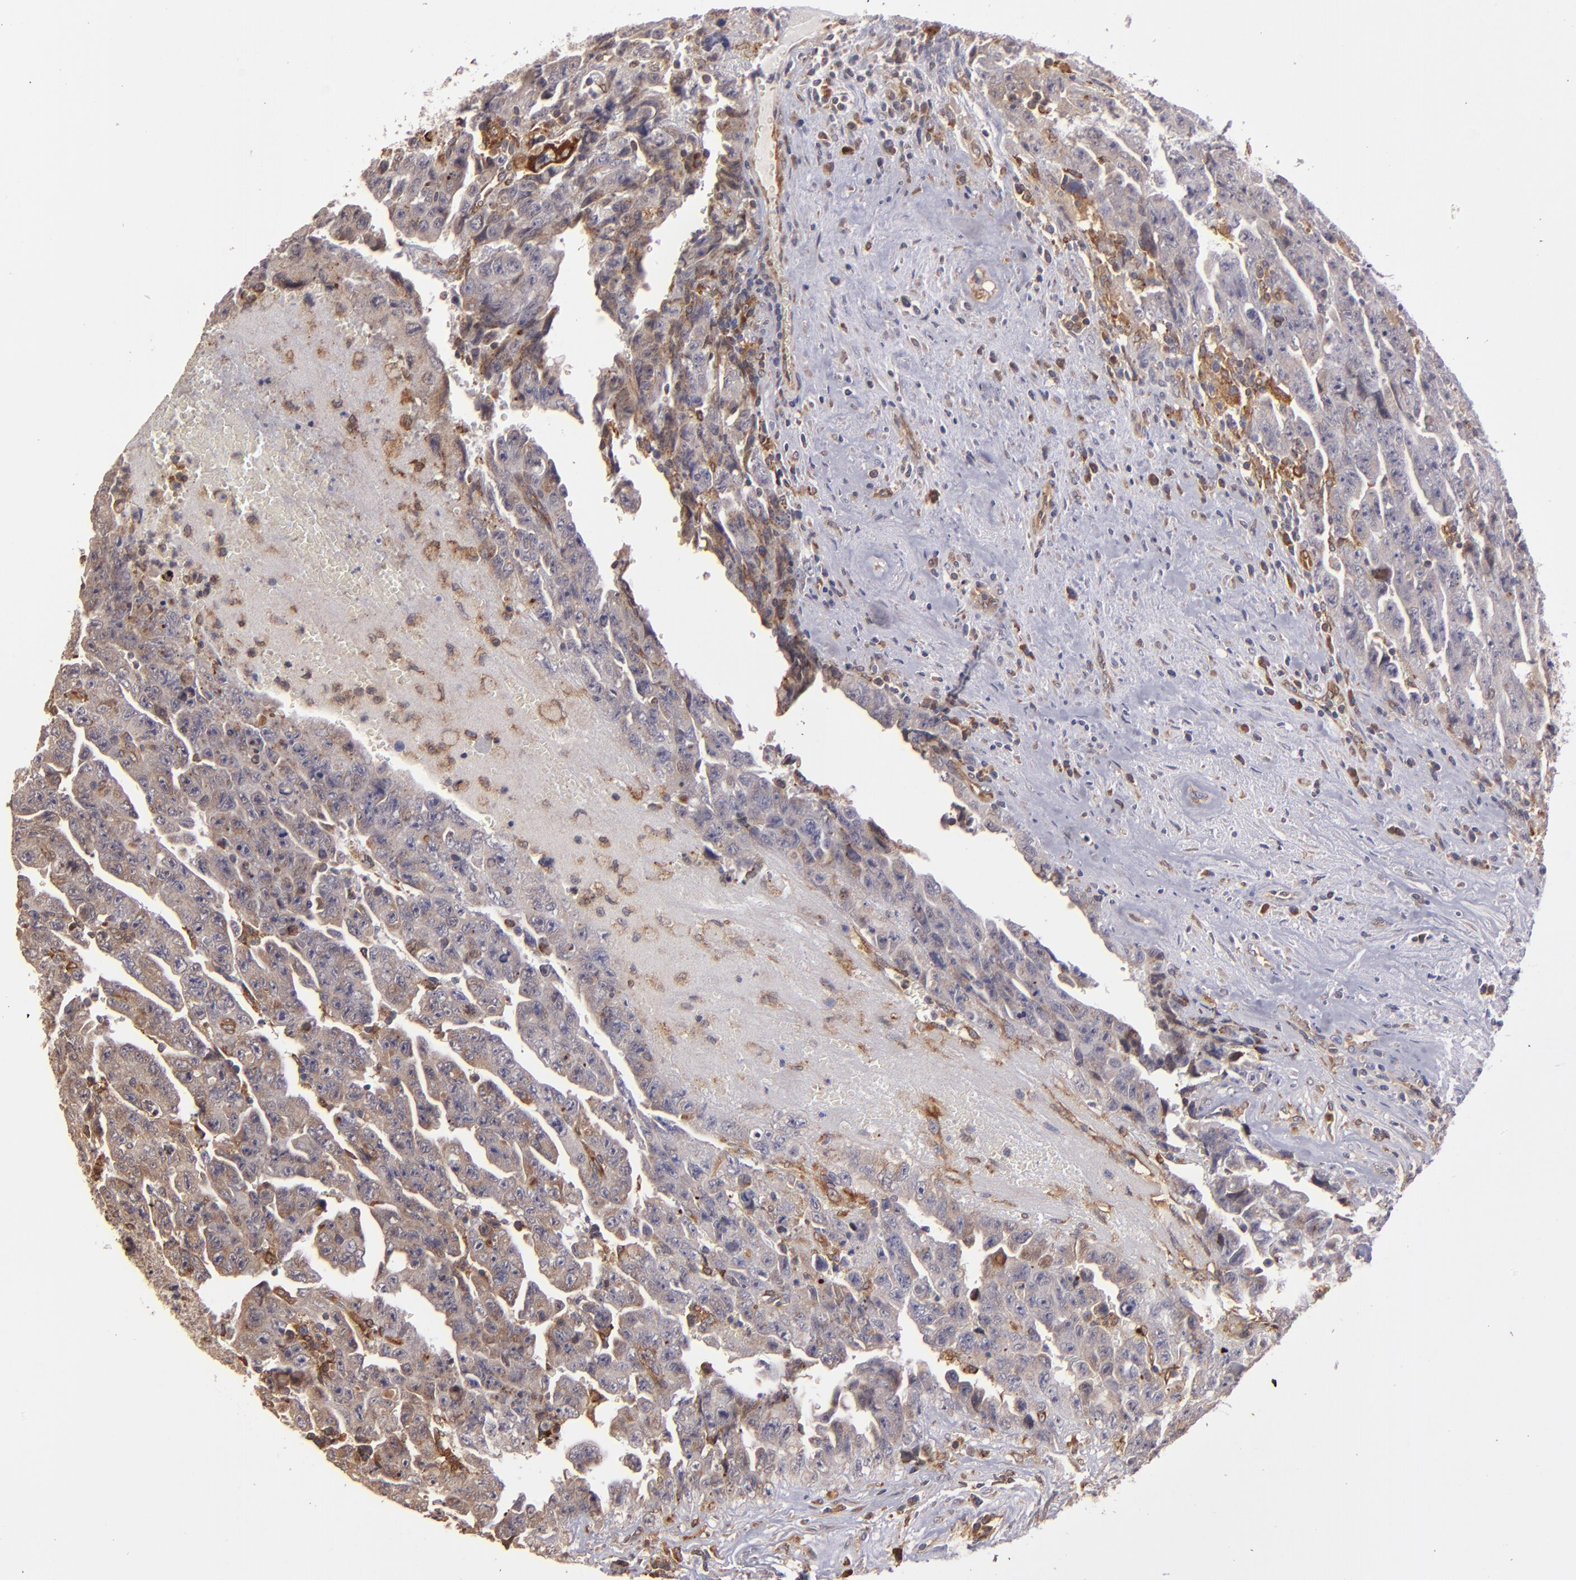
{"staining": {"intensity": "weak", "quantity": ">75%", "location": "cytoplasmic/membranous"}, "tissue": "testis cancer", "cell_type": "Tumor cells", "image_type": "cancer", "snomed": [{"axis": "morphology", "description": "Carcinoma, Embryonal, NOS"}, {"axis": "topography", "description": "Testis"}], "caption": "Testis embryonal carcinoma tissue shows weak cytoplasmic/membranous staining in about >75% of tumor cells", "gene": "IFIH1", "patient": {"sex": "male", "age": 28}}